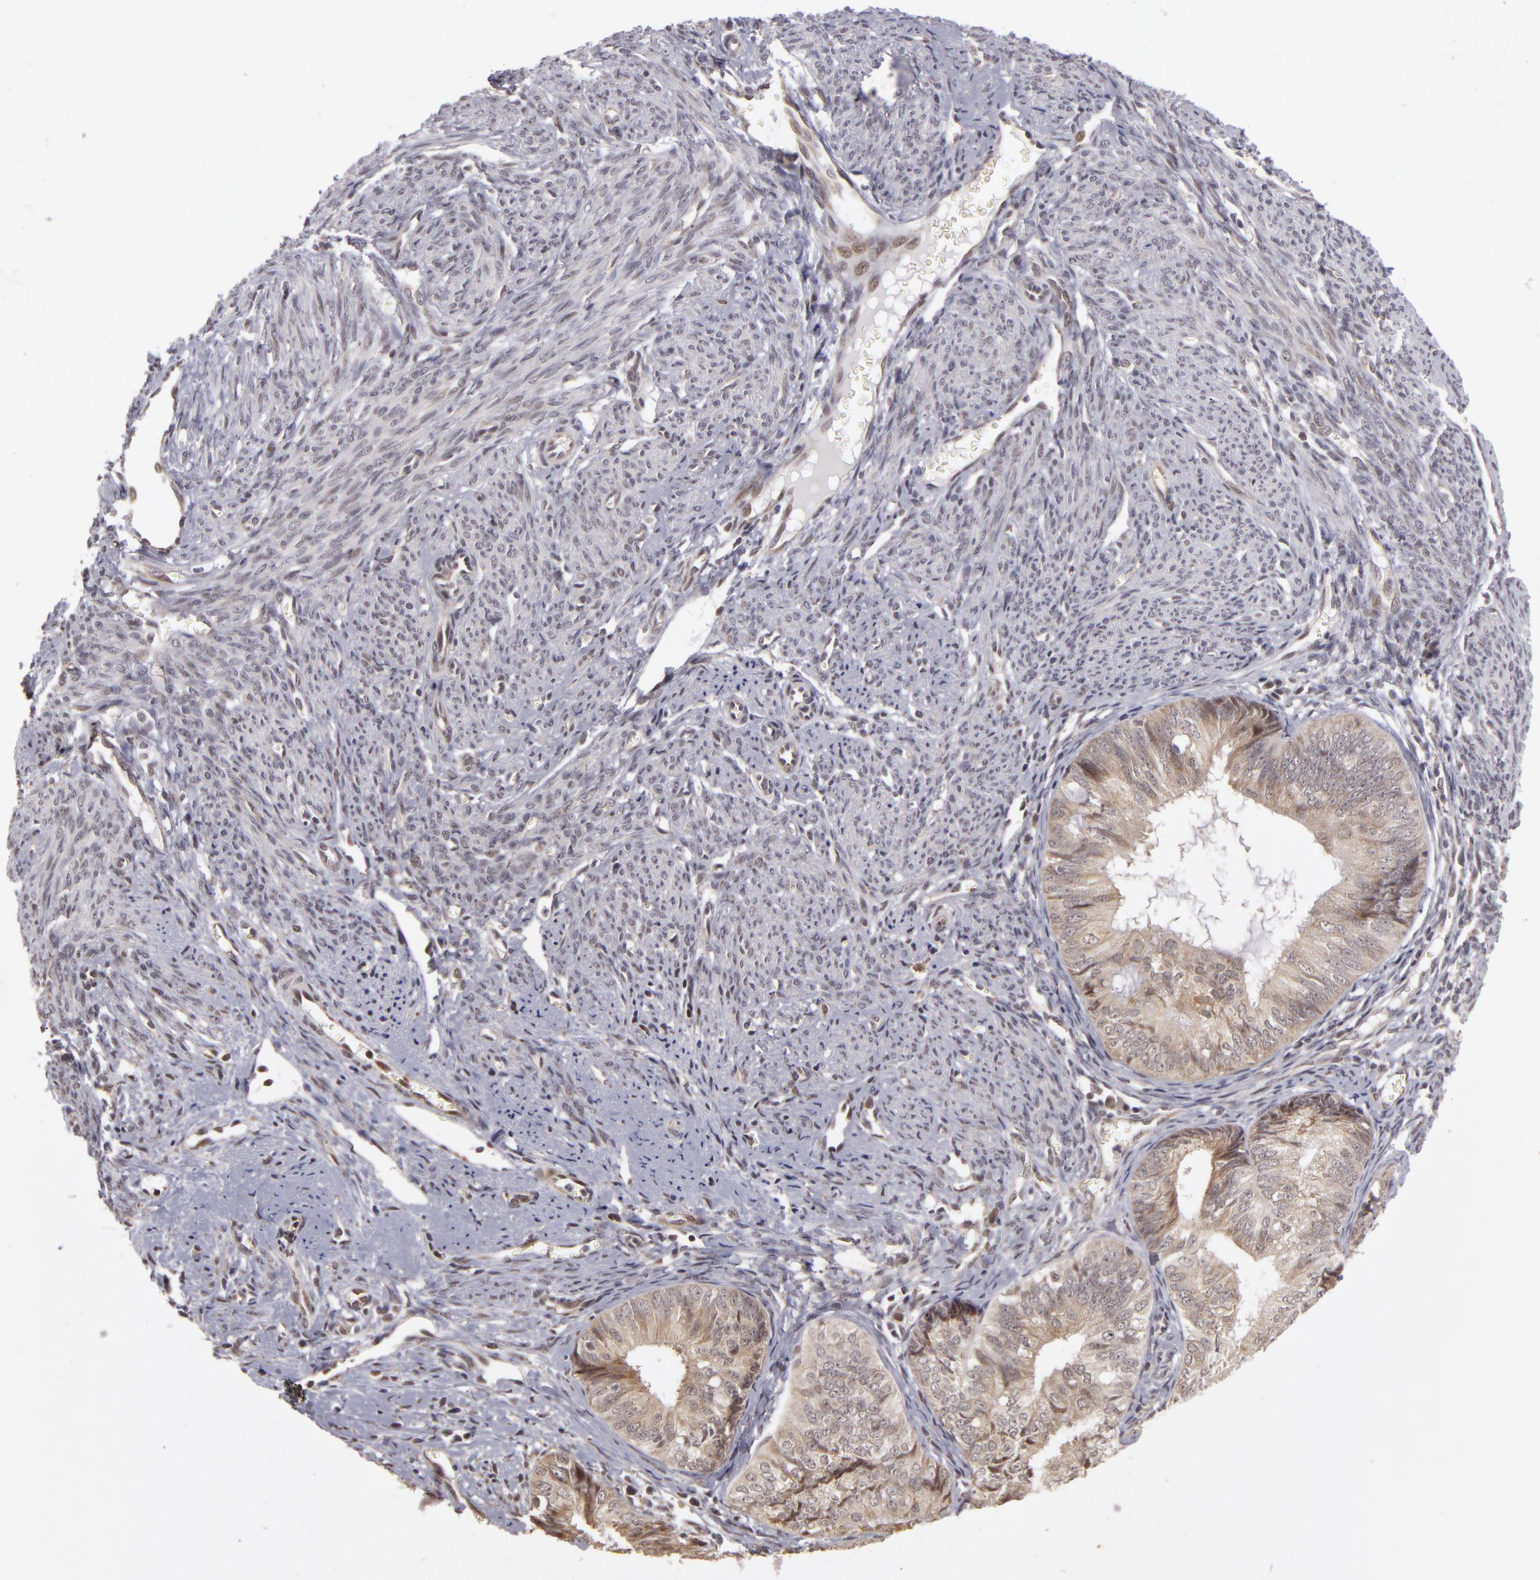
{"staining": {"intensity": "weak", "quantity": "25%-75%", "location": "cytoplasmic/membranous"}, "tissue": "endometrial cancer", "cell_type": "Tumor cells", "image_type": "cancer", "snomed": [{"axis": "morphology", "description": "Adenocarcinoma, NOS"}, {"axis": "topography", "description": "Endometrium"}], "caption": "IHC staining of endometrial cancer (adenocarcinoma), which shows low levels of weak cytoplasmic/membranous staining in about 25%-75% of tumor cells indicating weak cytoplasmic/membranous protein expression. The staining was performed using DAB (brown) for protein detection and nuclei were counterstained in hematoxylin (blue).", "gene": "ZNF133", "patient": {"sex": "female", "age": 66}}